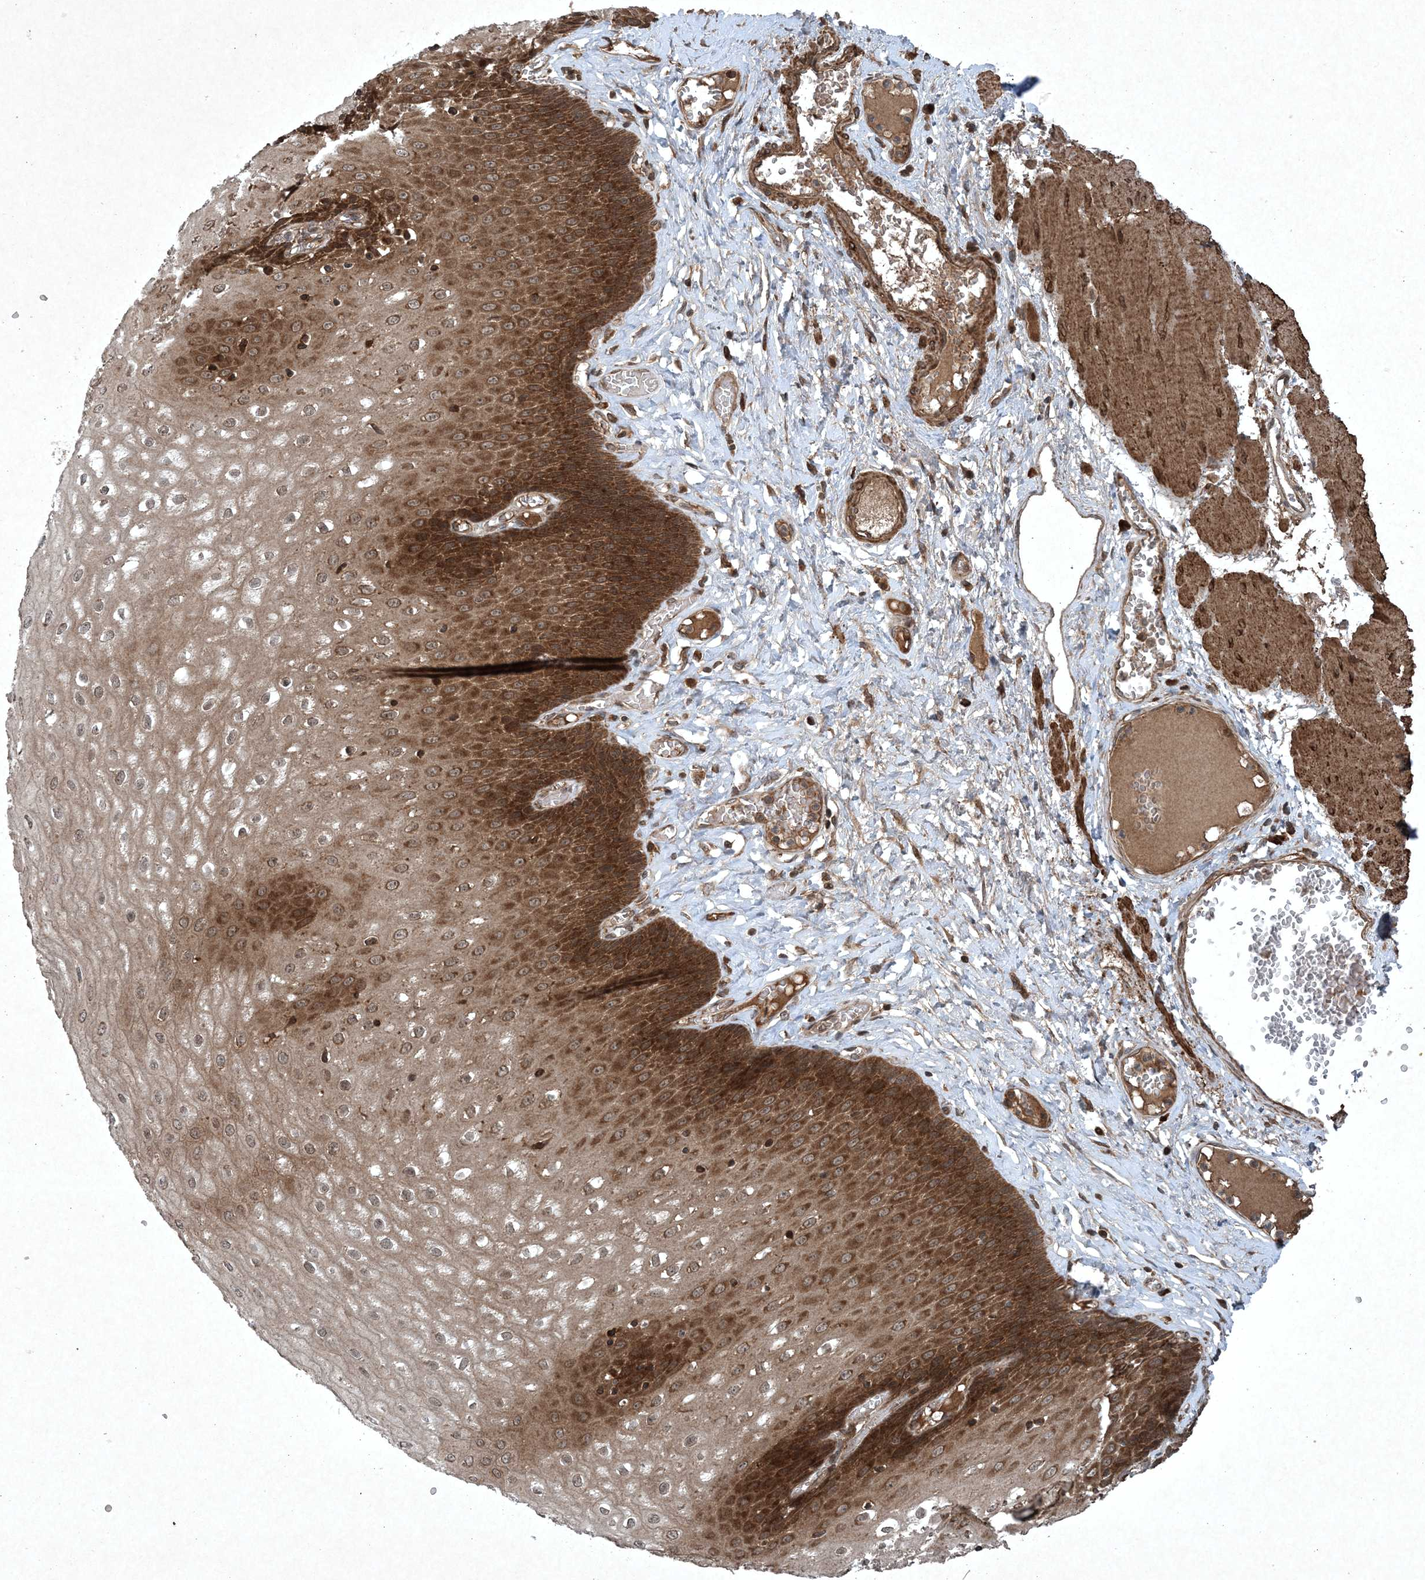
{"staining": {"intensity": "strong", "quantity": ">75%", "location": "cytoplasmic/membranous"}, "tissue": "esophagus", "cell_type": "Squamous epithelial cells", "image_type": "normal", "snomed": [{"axis": "morphology", "description": "Normal tissue, NOS"}, {"axis": "topography", "description": "Esophagus"}], "caption": "A photomicrograph of human esophagus stained for a protein displays strong cytoplasmic/membranous brown staining in squamous epithelial cells. (brown staining indicates protein expression, while blue staining denotes nuclei).", "gene": "GNG5", "patient": {"sex": "male", "age": 60}}